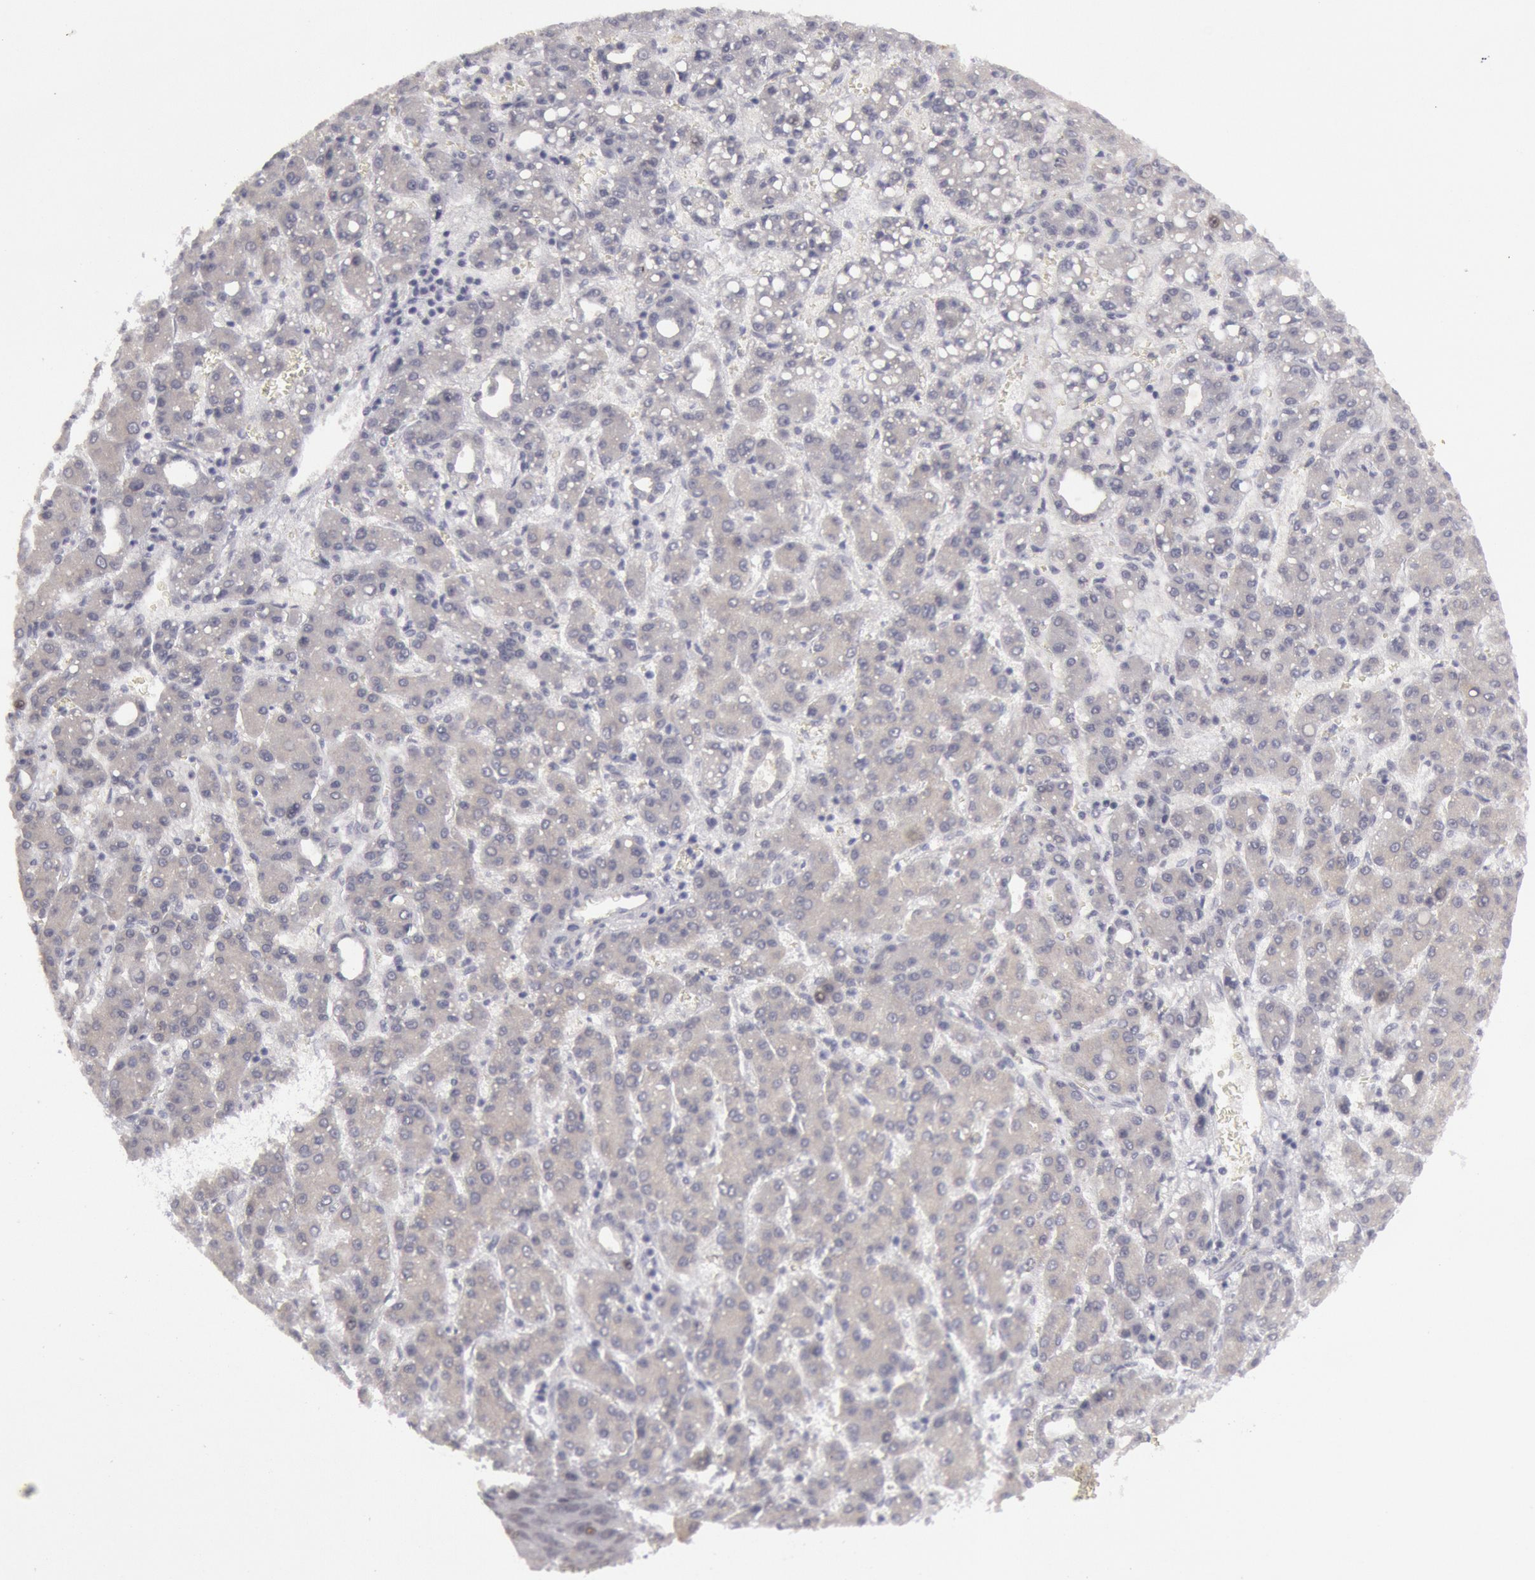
{"staining": {"intensity": "negative", "quantity": "none", "location": "none"}, "tissue": "liver cancer", "cell_type": "Tumor cells", "image_type": "cancer", "snomed": [{"axis": "morphology", "description": "Carcinoma, Hepatocellular, NOS"}, {"axis": "topography", "description": "Liver"}], "caption": "This is a histopathology image of IHC staining of hepatocellular carcinoma (liver), which shows no expression in tumor cells.", "gene": "JOSD1", "patient": {"sex": "male", "age": 69}}